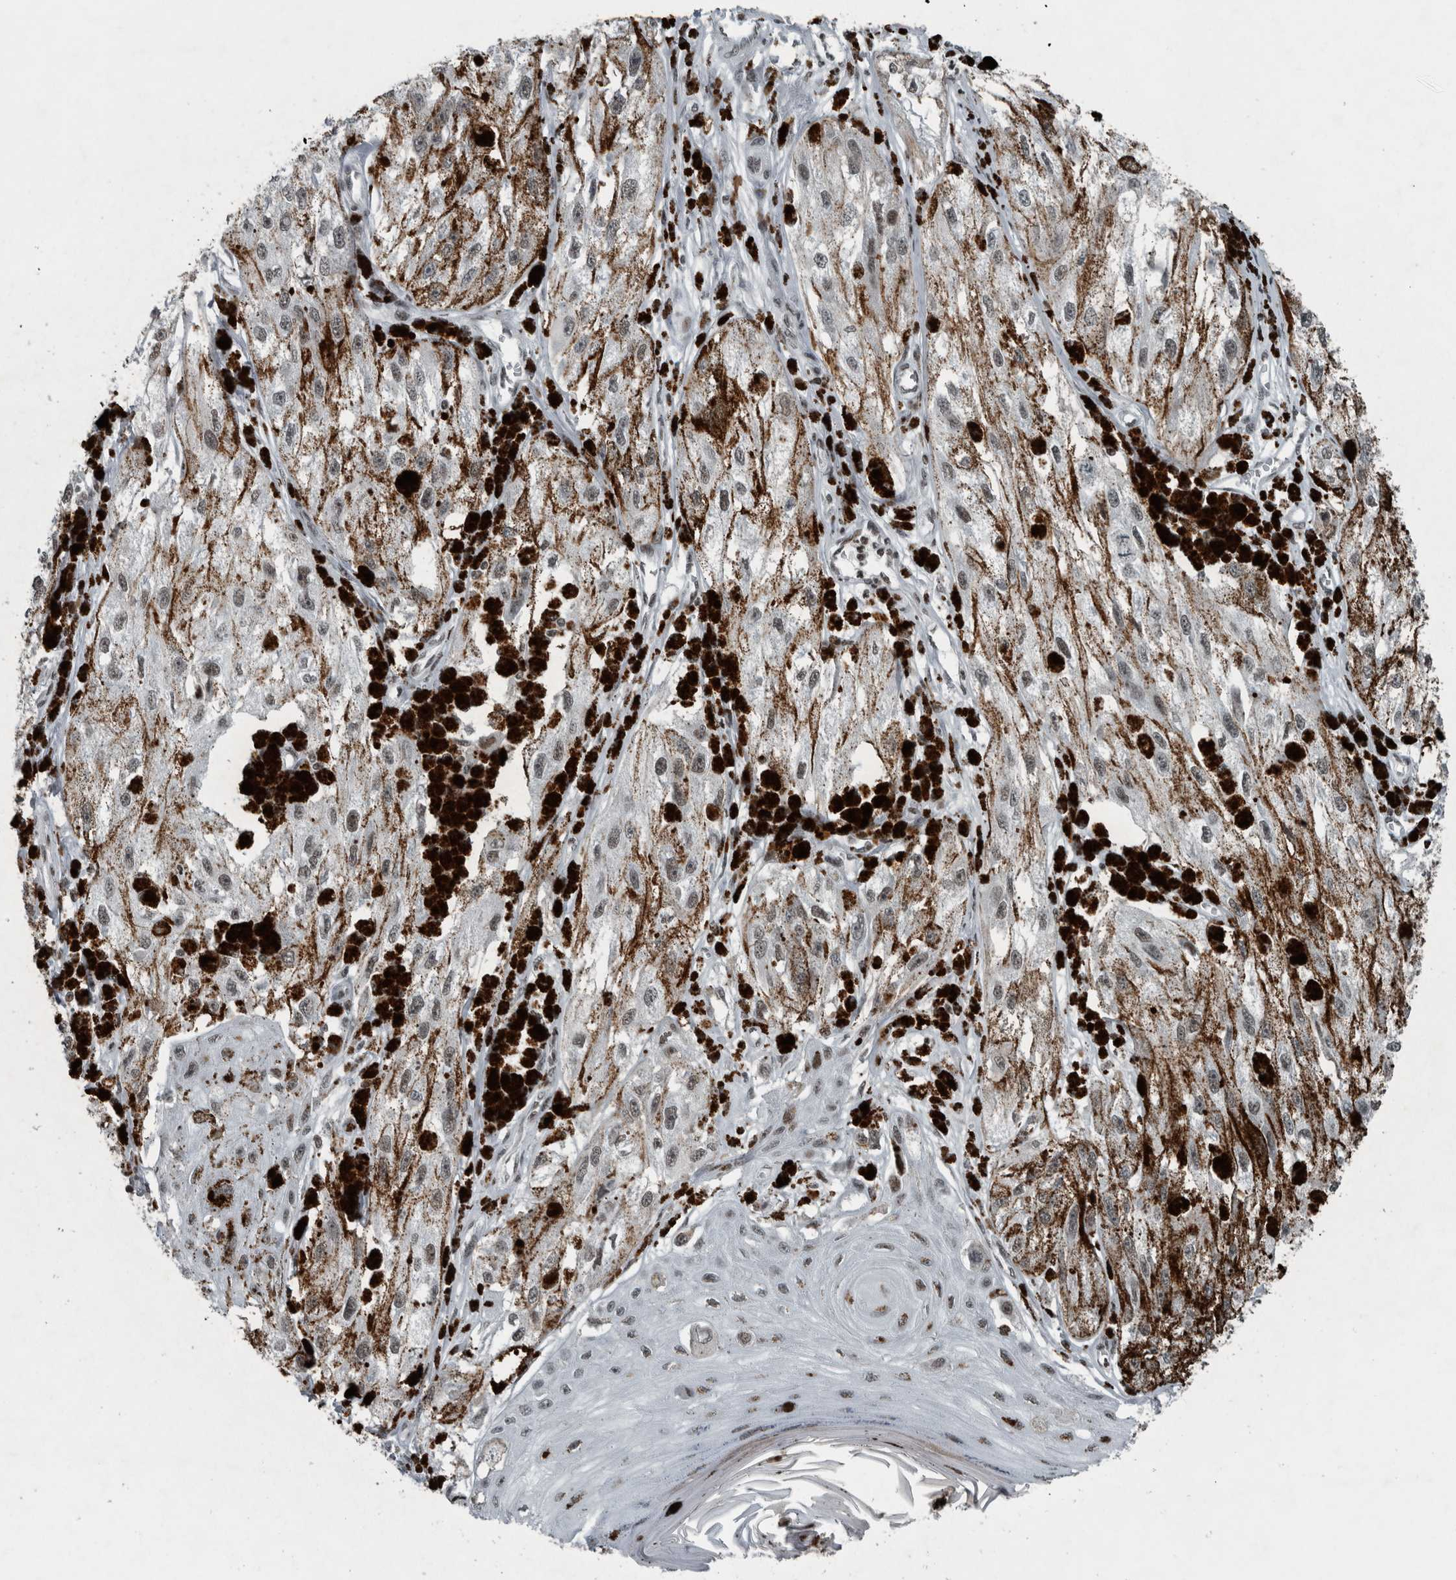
{"staining": {"intensity": "weak", "quantity": ">75%", "location": "nuclear"}, "tissue": "melanoma", "cell_type": "Tumor cells", "image_type": "cancer", "snomed": [{"axis": "morphology", "description": "Malignant melanoma, NOS"}, {"axis": "topography", "description": "Skin"}], "caption": "Immunohistochemical staining of human malignant melanoma displays low levels of weak nuclear positivity in approximately >75% of tumor cells.", "gene": "UNC50", "patient": {"sex": "male", "age": 88}}